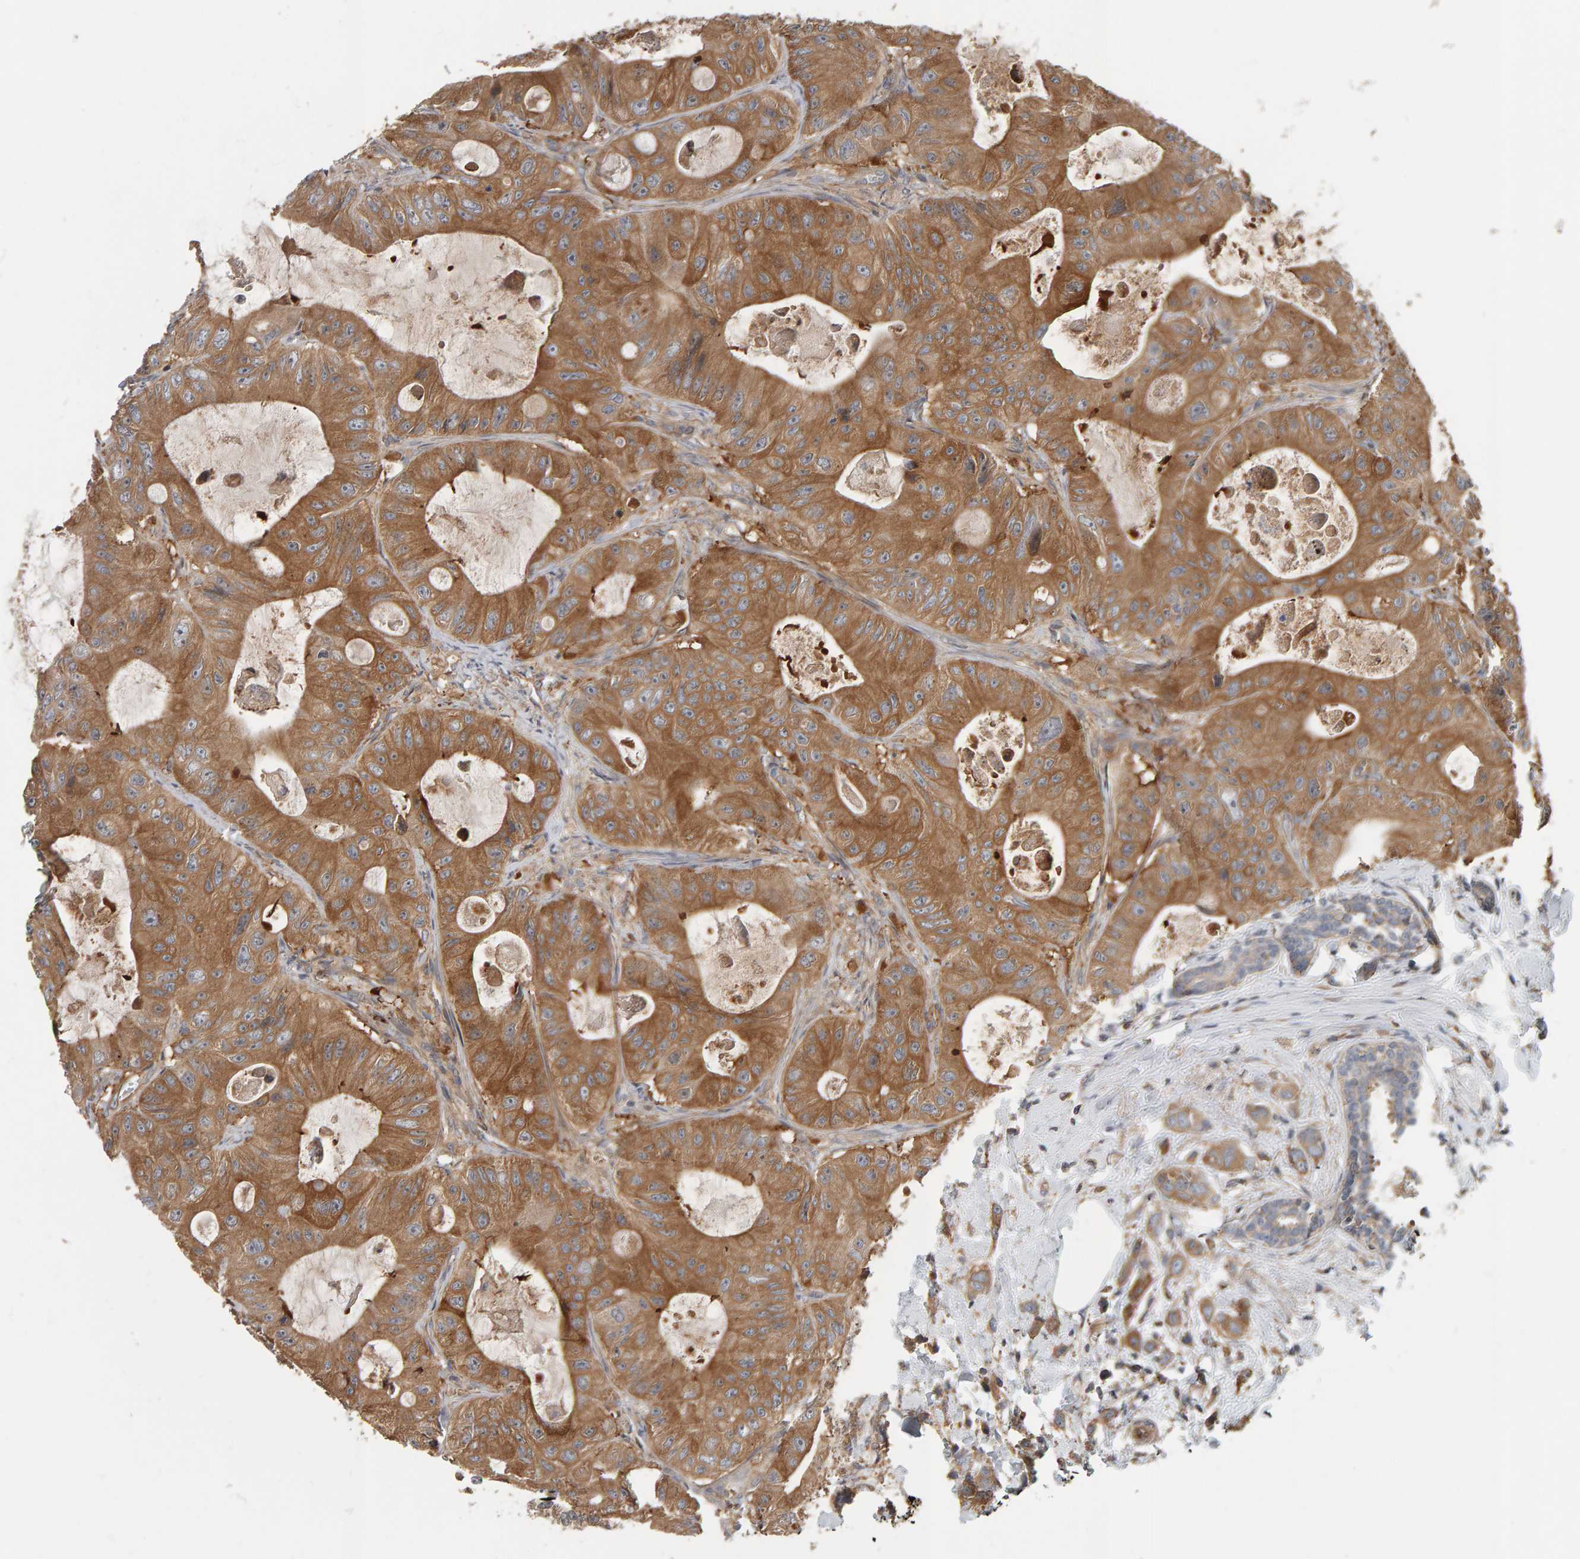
{"staining": {"intensity": "moderate", "quantity": ">75%", "location": "cytoplasmic/membranous"}, "tissue": "colorectal cancer", "cell_type": "Tumor cells", "image_type": "cancer", "snomed": [{"axis": "morphology", "description": "Adenocarcinoma, NOS"}, {"axis": "topography", "description": "Colon"}], "caption": "Protein expression analysis of colorectal adenocarcinoma reveals moderate cytoplasmic/membranous expression in approximately >75% of tumor cells.", "gene": "C9orf72", "patient": {"sex": "female", "age": 46}}